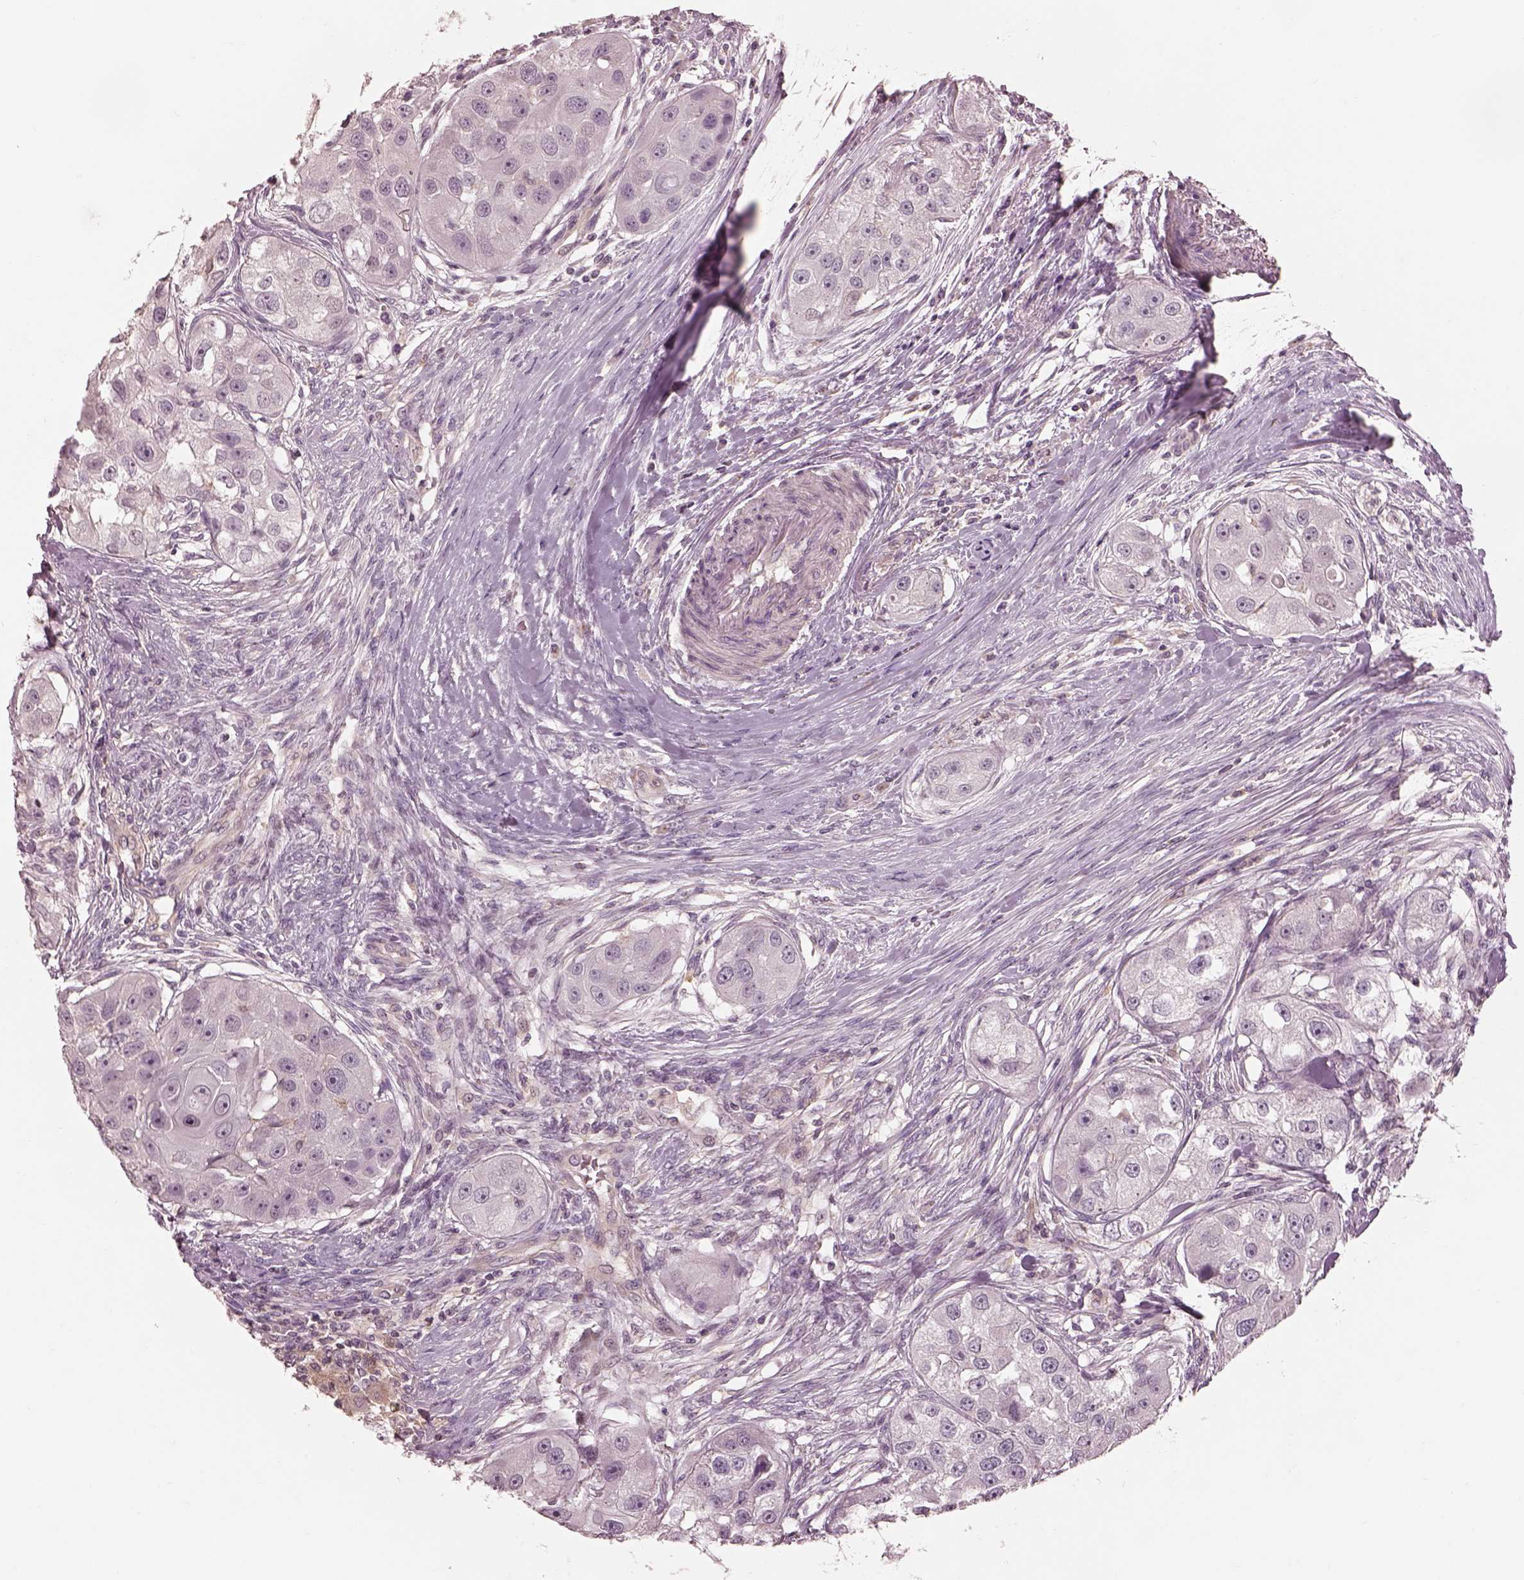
{"staining": {"intensity": "negative", "quantity": "none", "location": "none"}, "tissue": "head and neck cancer", "cell_type": "Tumor cells", "image_type": "cancer", "snomed": [{"axis": "morphology", "description": "Squamous cell carcinoma, NOS"}, {"axis": "topography", "description": "Head-Neck"}], "caption": "Tumor cells are negative for protein expression in human head and neck squamous cell carcinoma.", "gene": "PRKACG", "patient": {"sex": "male", "age": 51}}